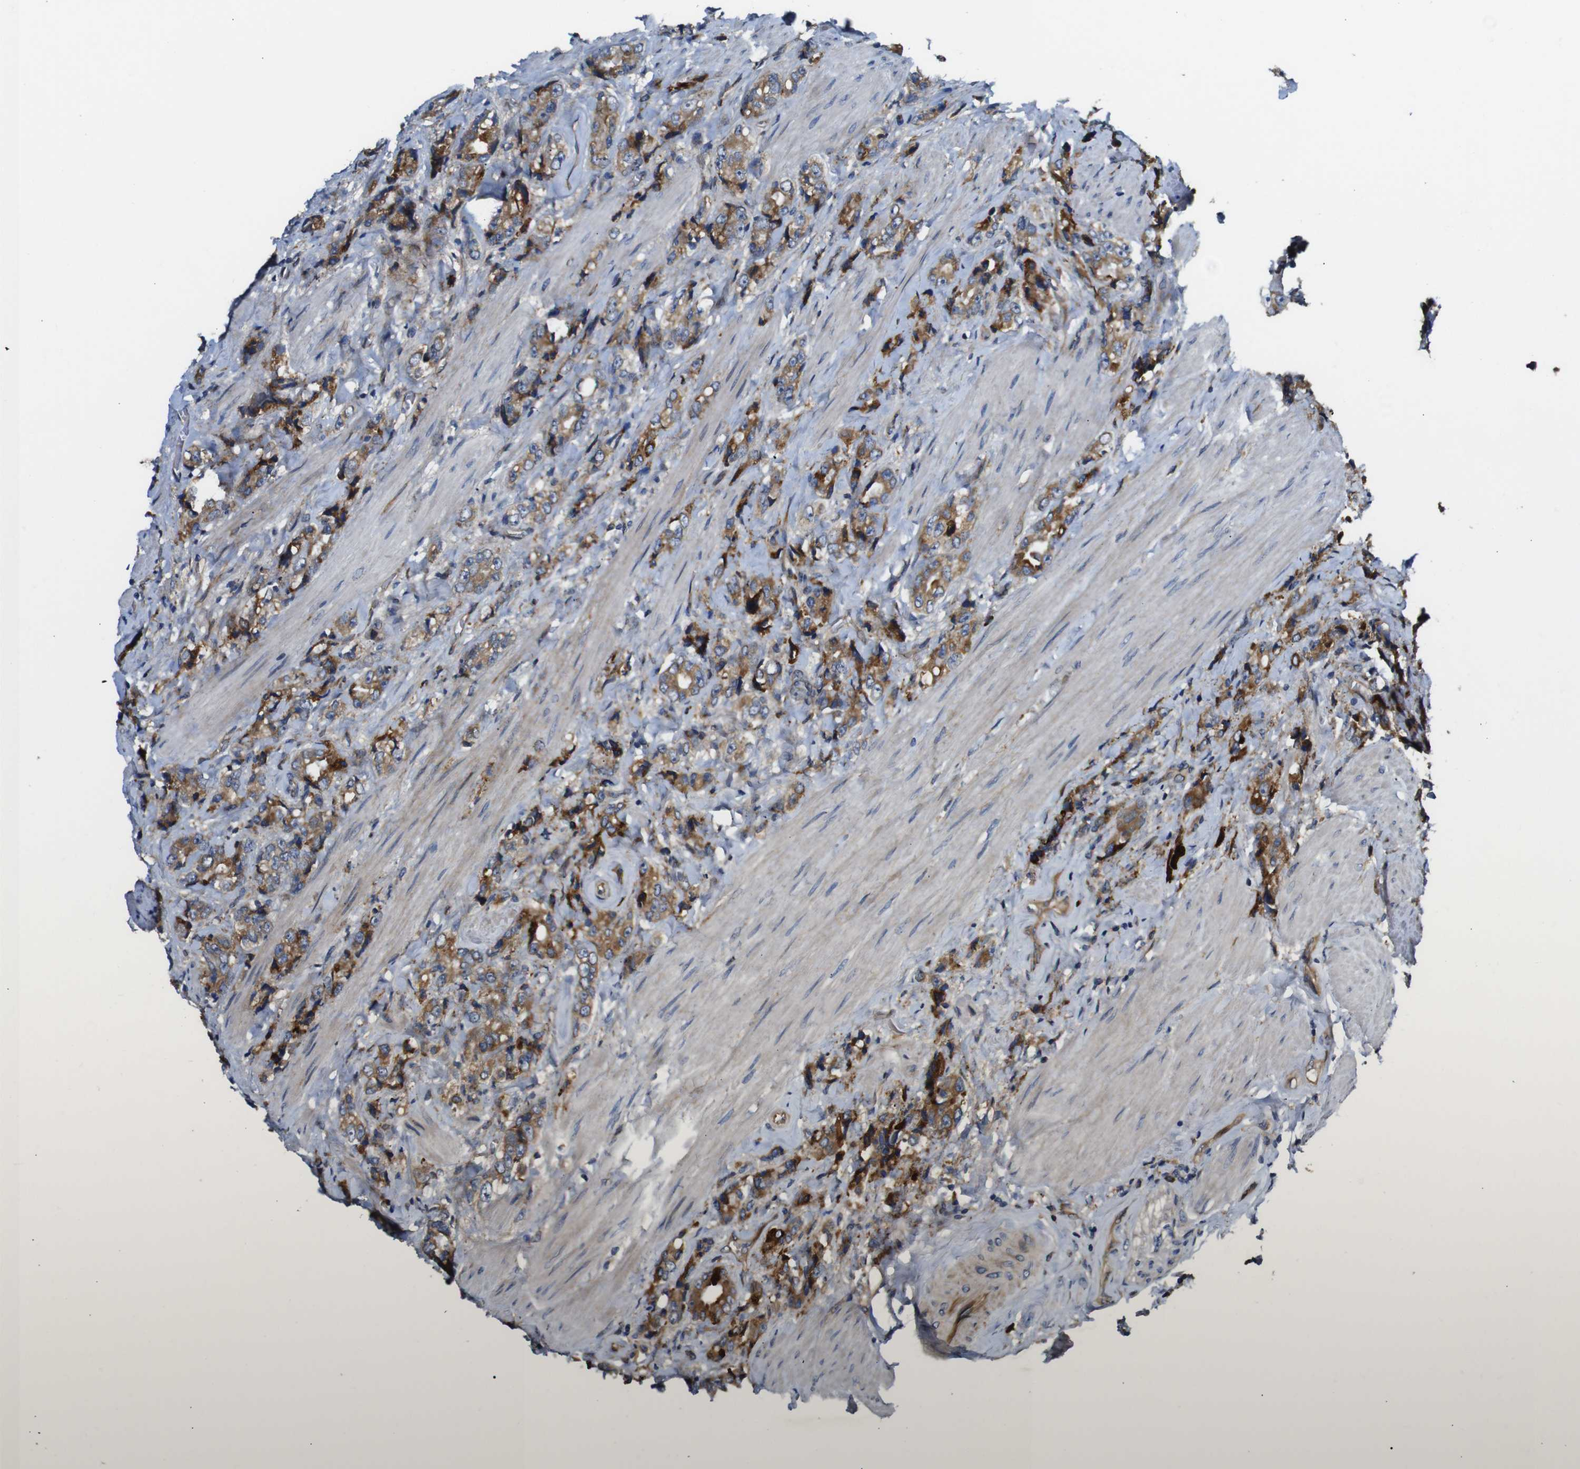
{"staining": {"intensity": "strong", "quantity": ">75%", "location": "cytoplasmic/membranous"}, "tissue": "prostate cancer", "cell_type": "Tumor cells", "image_type": "cancer", "snomed": [{"axis": "morphology", "description": "Adenocarcinoma, High grade"}, {"axis": "topography", "description": "Prostate"}], "caption": "High-magnification brightfield microscopy of high-grade adenocarcinoma (prostate) stained with DAB (brown) and counterstained with hematoxylin (blue). tumor cells exhibit strong cytoplasmic/membranous expression is appreciated in about>75% of cells. The protein of interest is stained brown, and the nuclei are stained in blue (DAB IHC with brightfield microscopy, high magnification).", "gene": "UBE2G2", "patient": {"sex": "male", "age": 61}}